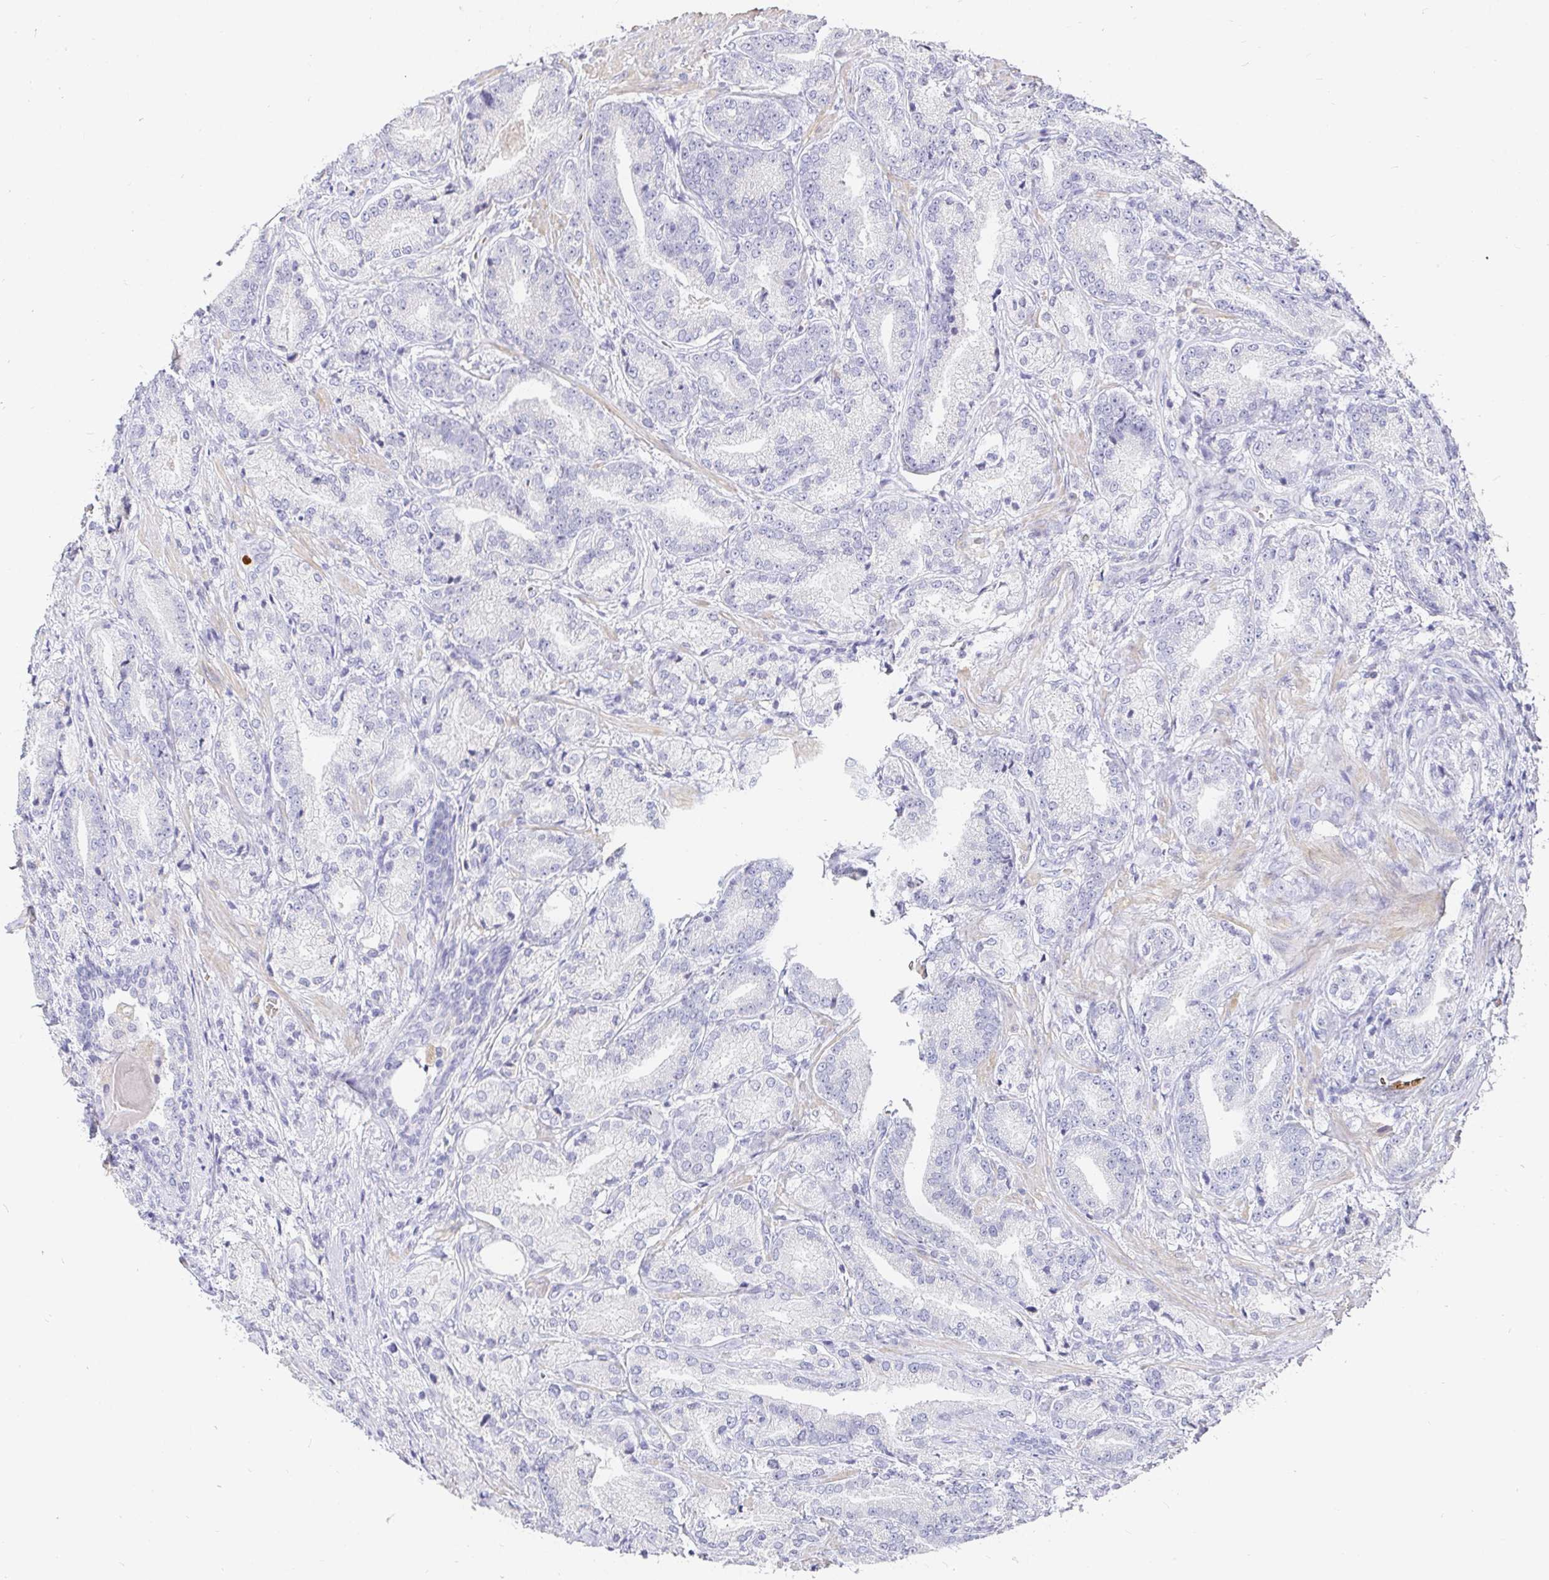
{"staining": {"intensity": "negative", "quantity": "none", "location": "none"}, "tissue": "prostate cancer", "cell_type": "Tumor cells", "image_type": "cancer", "snomed": [{"axis": "morphology", "description": "Adenocarcinoma, High grade"}, {"axis": "topography", "description": "Prostate and seminal vesicle, NOS"}], "caption": "High power microscopy photomicrograph of an IHC photomicrograph of adenocarcinoma (high-grade) (prostate), revealing no significant staining in tumor cells.", "gene": "FGF21", "patient": {"sex": "male", "age": 61}}